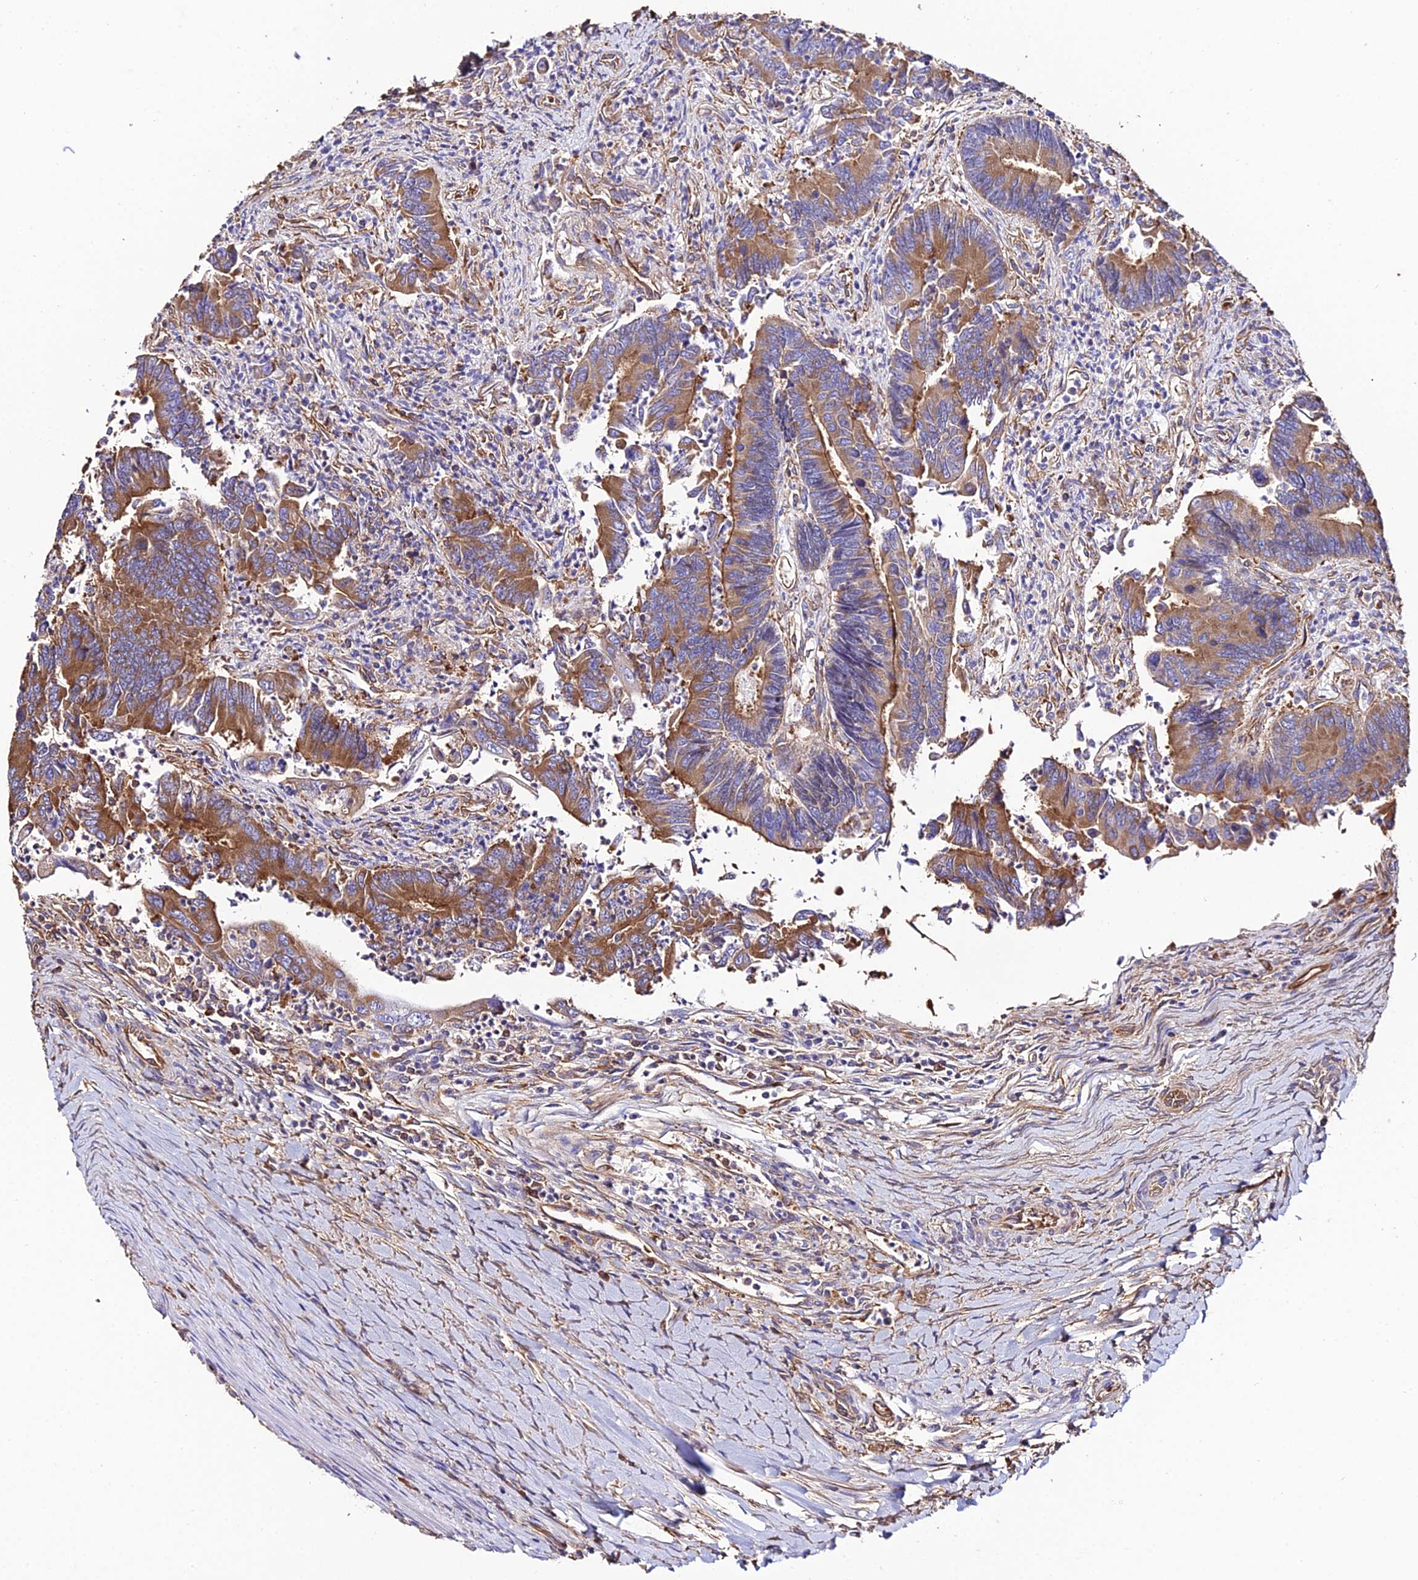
{"staining": {"intensity": "moderate", "quantity": ">75%", "location": "cytoplasmic/membranous"}, "tissue": "colorectal cancer", "cell_type": "Tumor cells", "image_type": "cancer", "snomed": [{"axis": "morphology", "description": "Adenocarcinoma, NOS"}, {"axis": "topography", "description": "Colon"}], "caption": "This is a micrograph of immunohistochemistry (IHC) staining of colorectal cancer (adenocarcinoma), which shows moderate positivity in the cytoplasmic/membranous of tumor cells.", "gene": "TUBA3D", "patient": {"sex": "female", "age": 67}}